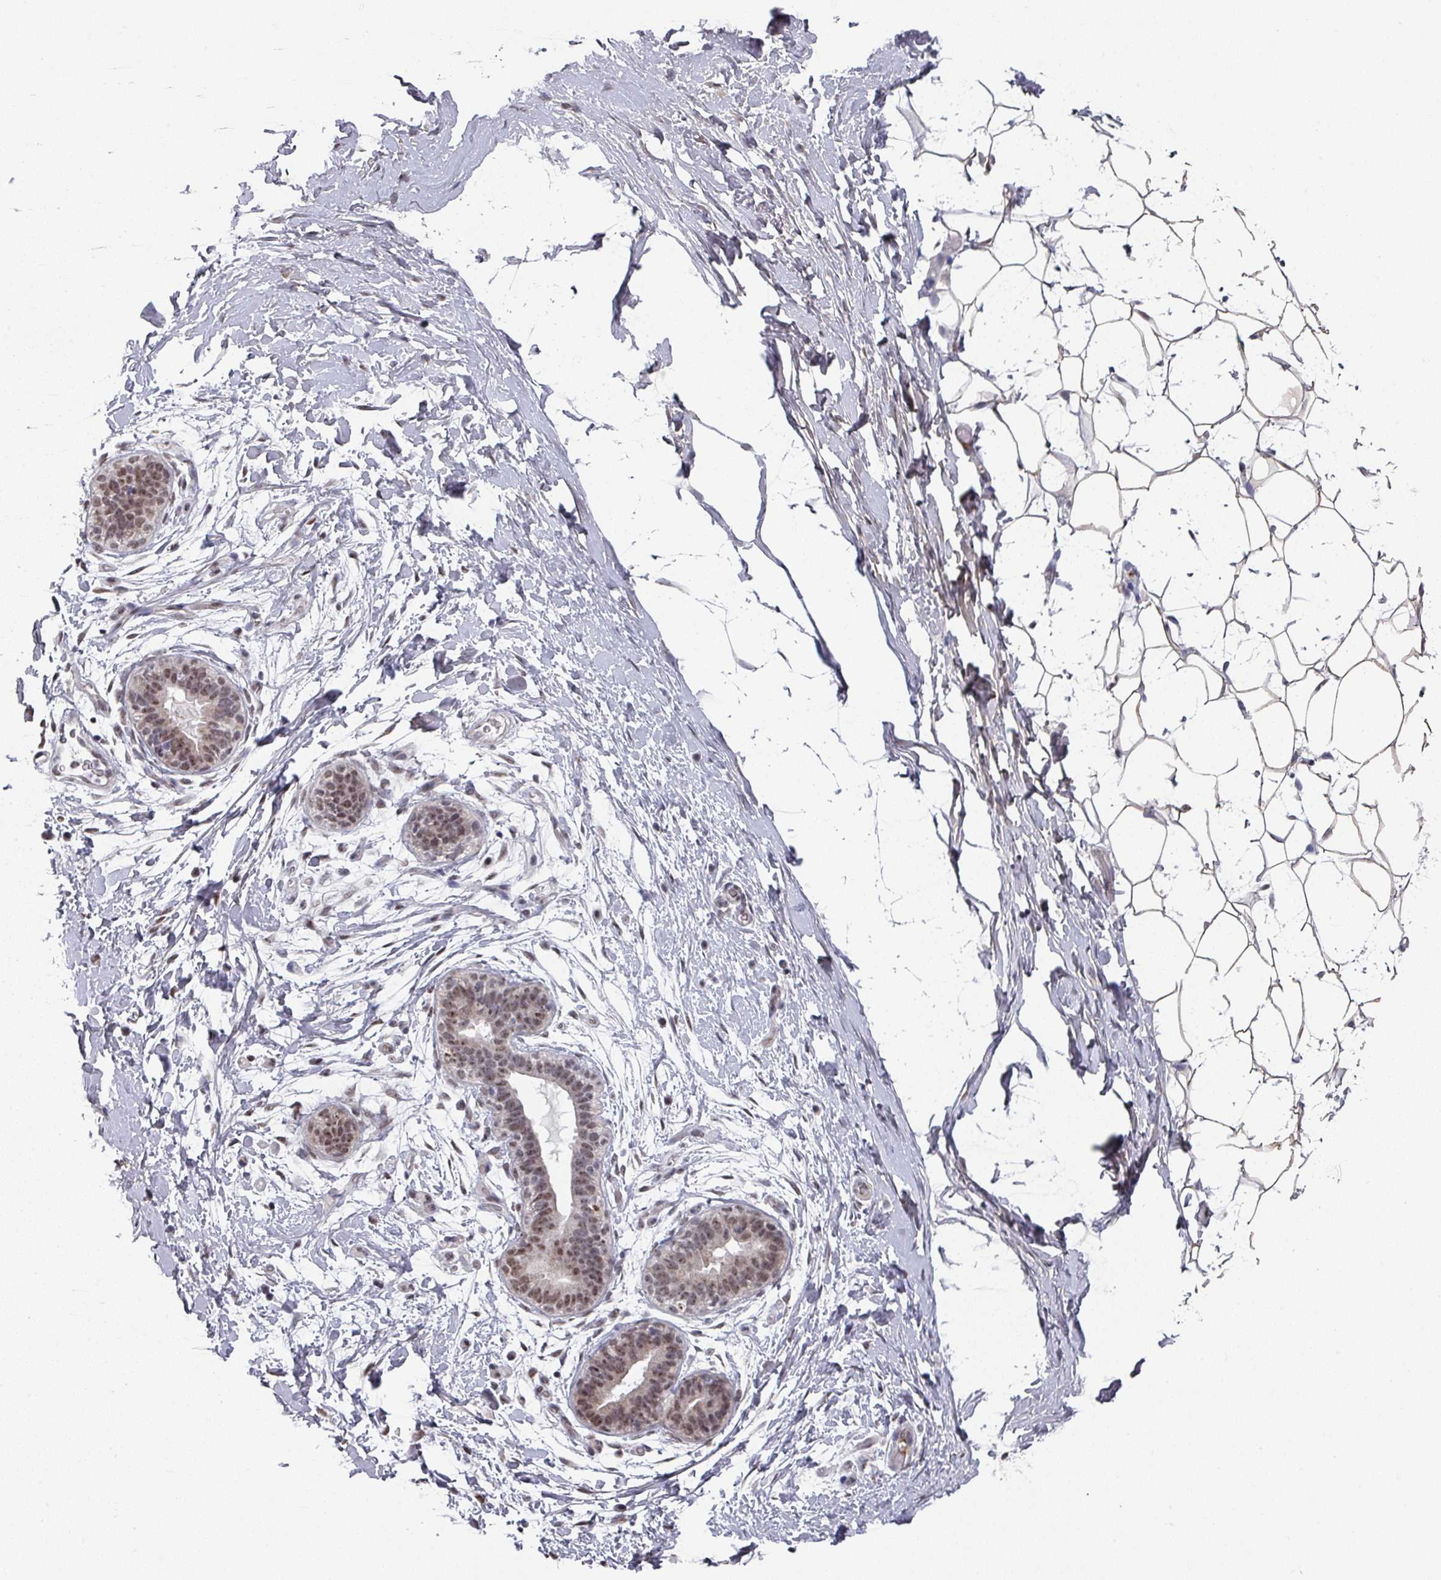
{"staining": {"intensity": "weak", "quantity": "<25%", "location": "cytoplasmic/membranous"}, "tissue": "adipose tissue", "cell_type": "Adipocytes", "image_type": "normal", "snomed": [{"axis": "morphology", "description": "Normal tissue, NOS"}, {"axis": "topography", "description": "Breast"}], "caption": "Adipocytes show no significant protein expression in unremarkable adipose tissue.", "gene": "ZNF654", "patient": {"sex": "female", "age": 26}}